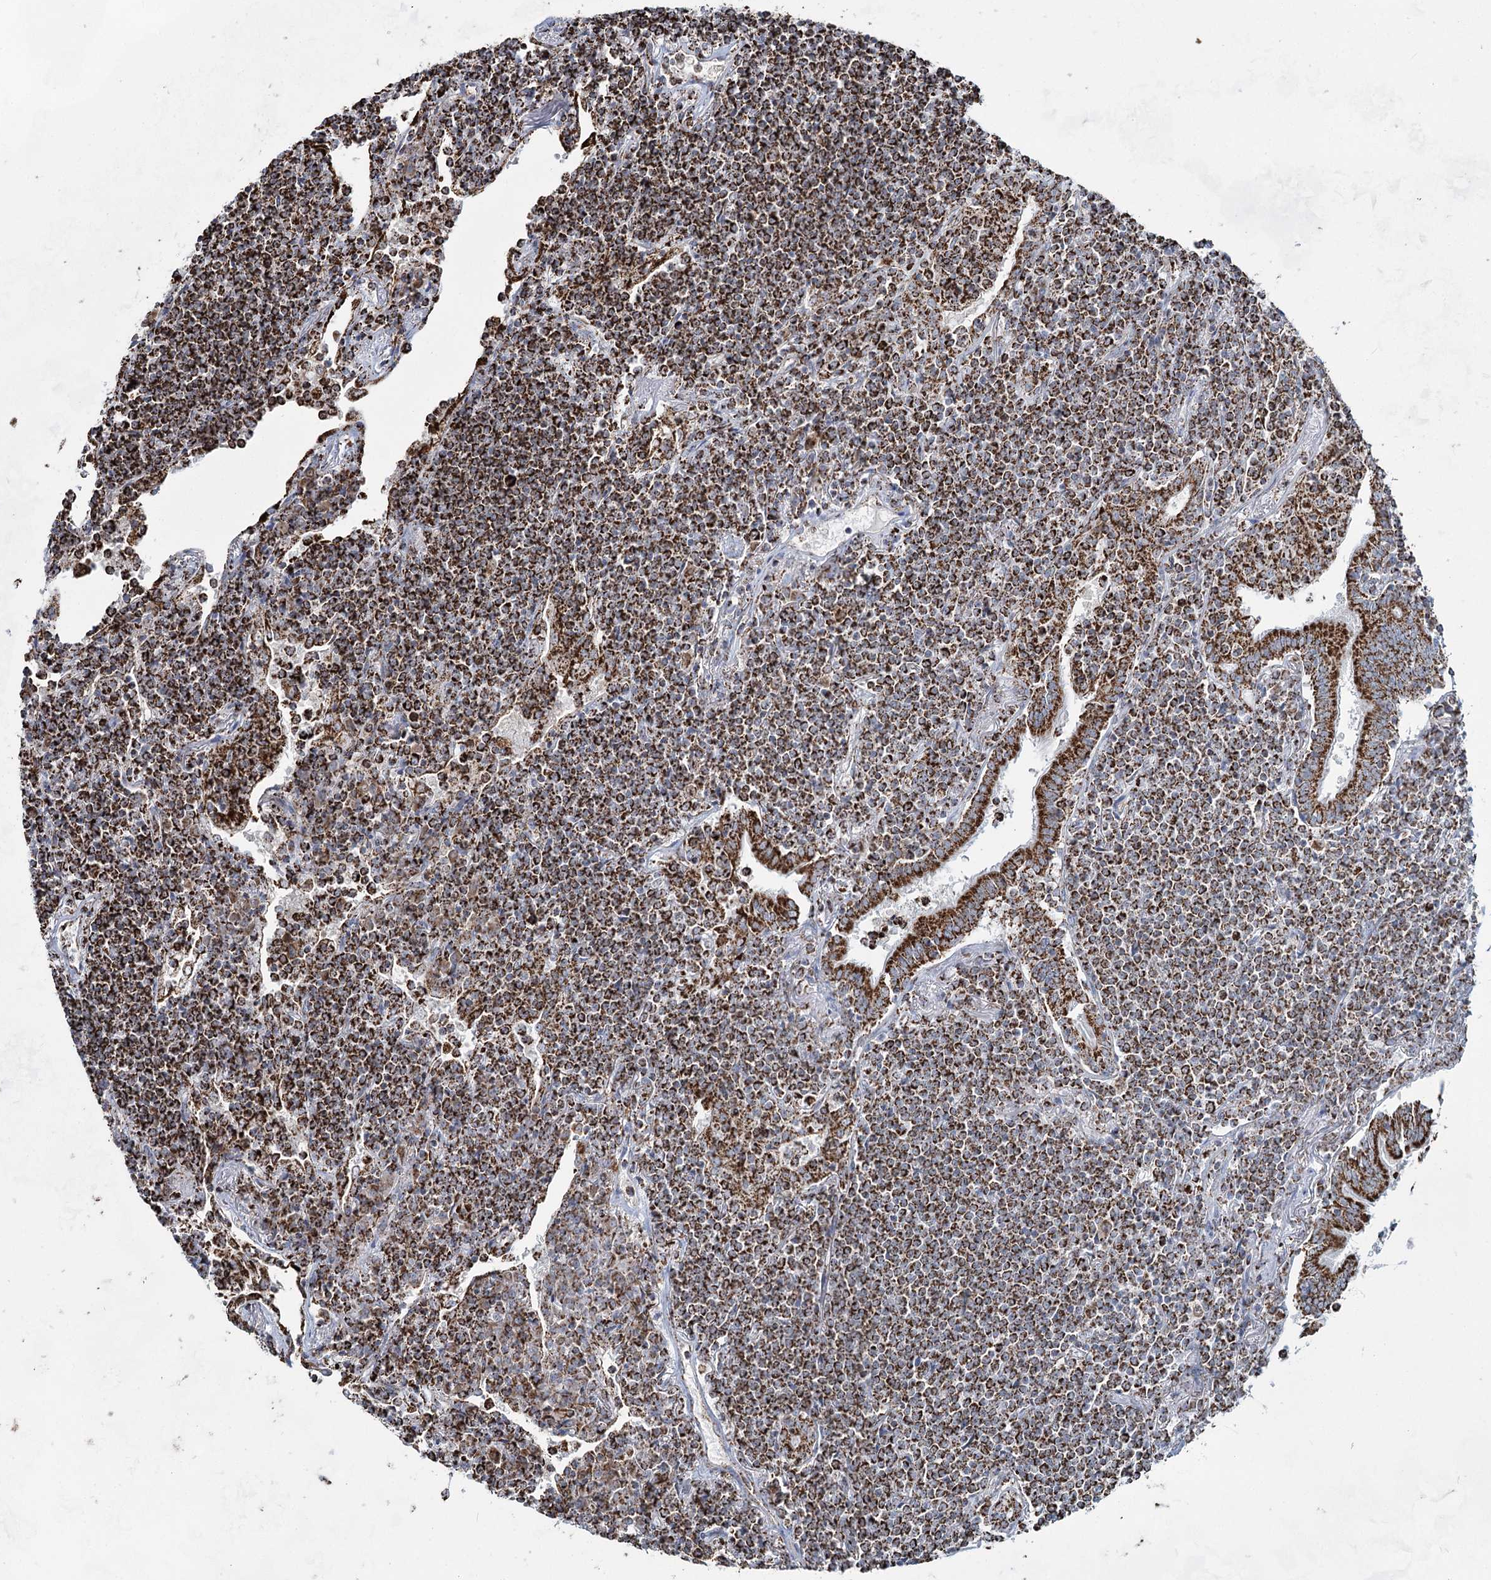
{"staining": {"intensity": "strong", "quantity": ">75%", "location": "cytoplasmic/membranous"}, "tissue": "lymphoma", "cell_type": "Tumor cells", "image_type": "cancer", "snomed": [{"axis": "morphology", "description": "Malignant lymphoma, non-Hodgkin's type, Low grade"}, {"axis": "topography", "description": "Lung"}], "caption": "Immunohistochemical staining of malignant lymphoma, non-Hodgkin's type (low-grade) exhibits high levels of strong cytoplasmic/membranous protein positivity in about >75% of tumor cells.", "gene": "CWF19L1", "patient": {"sex": "female", "age": 71}}